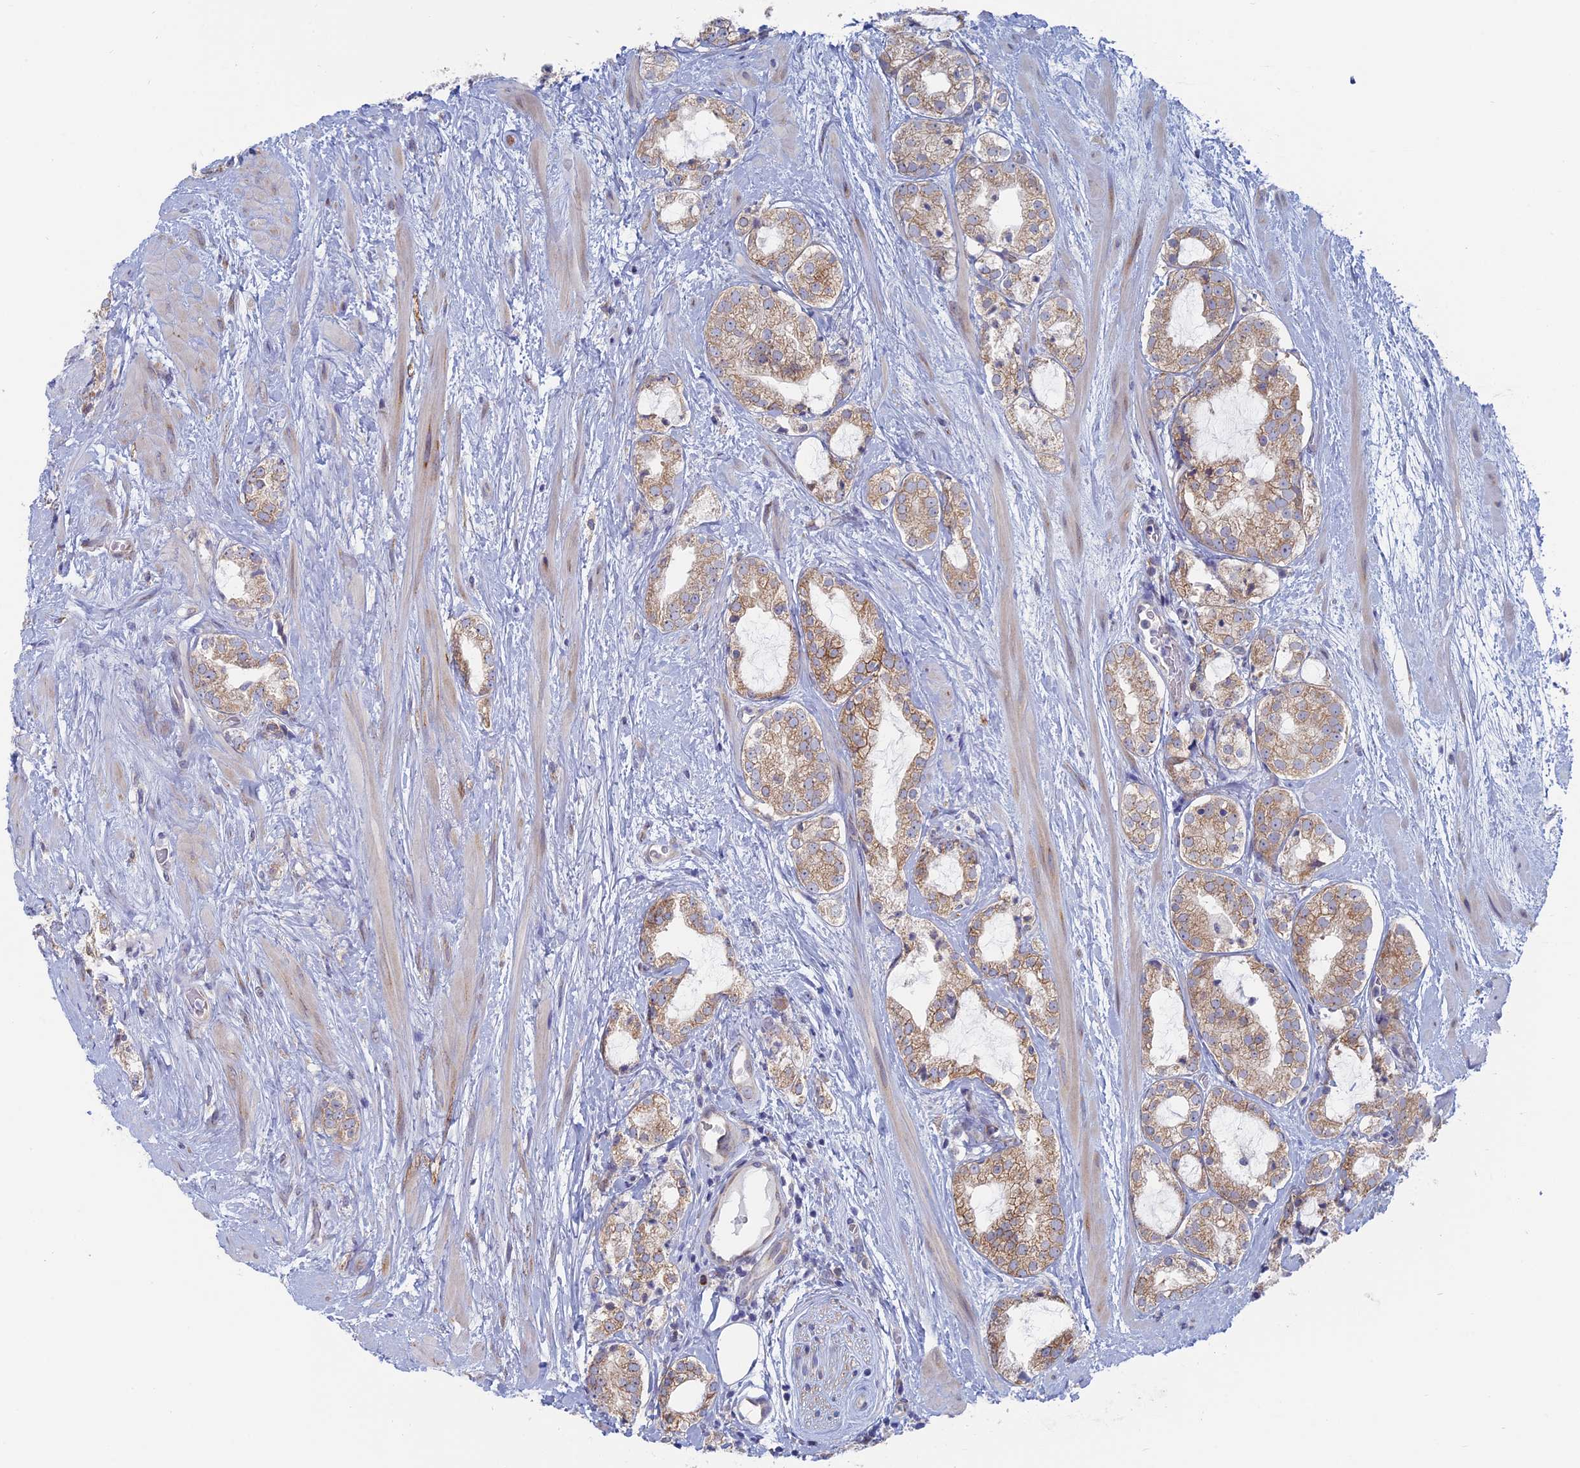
{"staining": {"intensity": "moderate", "quantity": "25%-75%", "location": "cytoplasmic/membranous"}, "tissue": "prostate cancer", "cell_type": "Tumor cells", "image_type": "cancer", "snomed": [{"axis": "morphology", "description": "Adenocarcinoma, High grade"}, {"axis": "topography", "description": "Prostate"}], "caption": "This is an image of immunohistochemistry staining of prostate adenocarcinoma (high-grade), which shows moderate expression in the cytoplasmic/membranous of tumor cells.", "gene": "TBC1D30", "patient": {"sex": "male", "age": 64}}